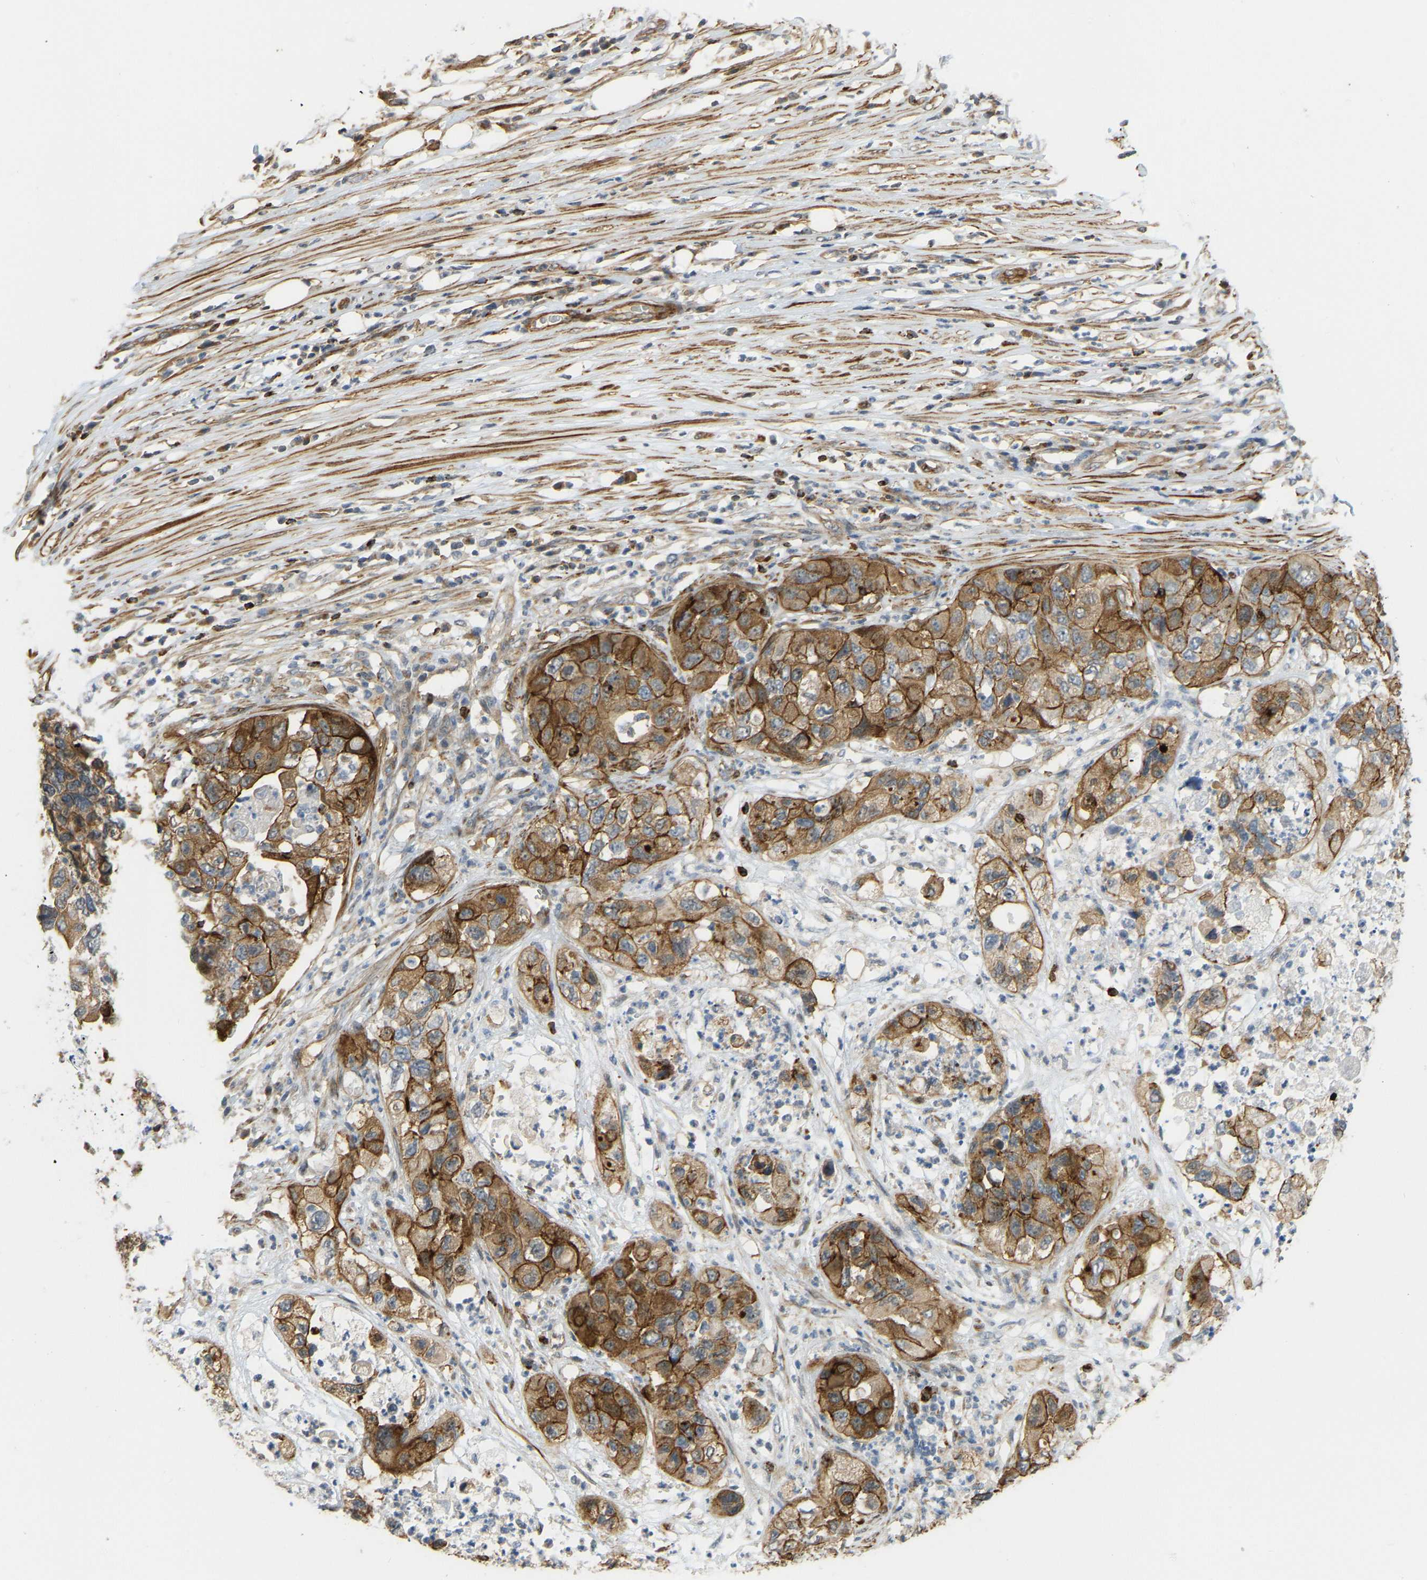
{"staining": {"intensity": "moderate", "quantity": ">75%", "location": "cytoplasmic/membranous"}, "tissue": "pancreatic cancer", "cell_type": "Tumor cells", "image_type": "cancer", "snomed": [{"axis": "morphology", "description": "Adenocarcinoma, NOS"}, {"axis": "topography", "description": "Pancreas"}], "caption": "The image displays immunohistochemical staining of adenocarcinoma (pancreatic). There is moderate cytoplasmic/membranous expression is appreciated in about >75% of tumor cells.", "gene": "KIAA1671", "patient": {"sex": "female", "age": 78}}